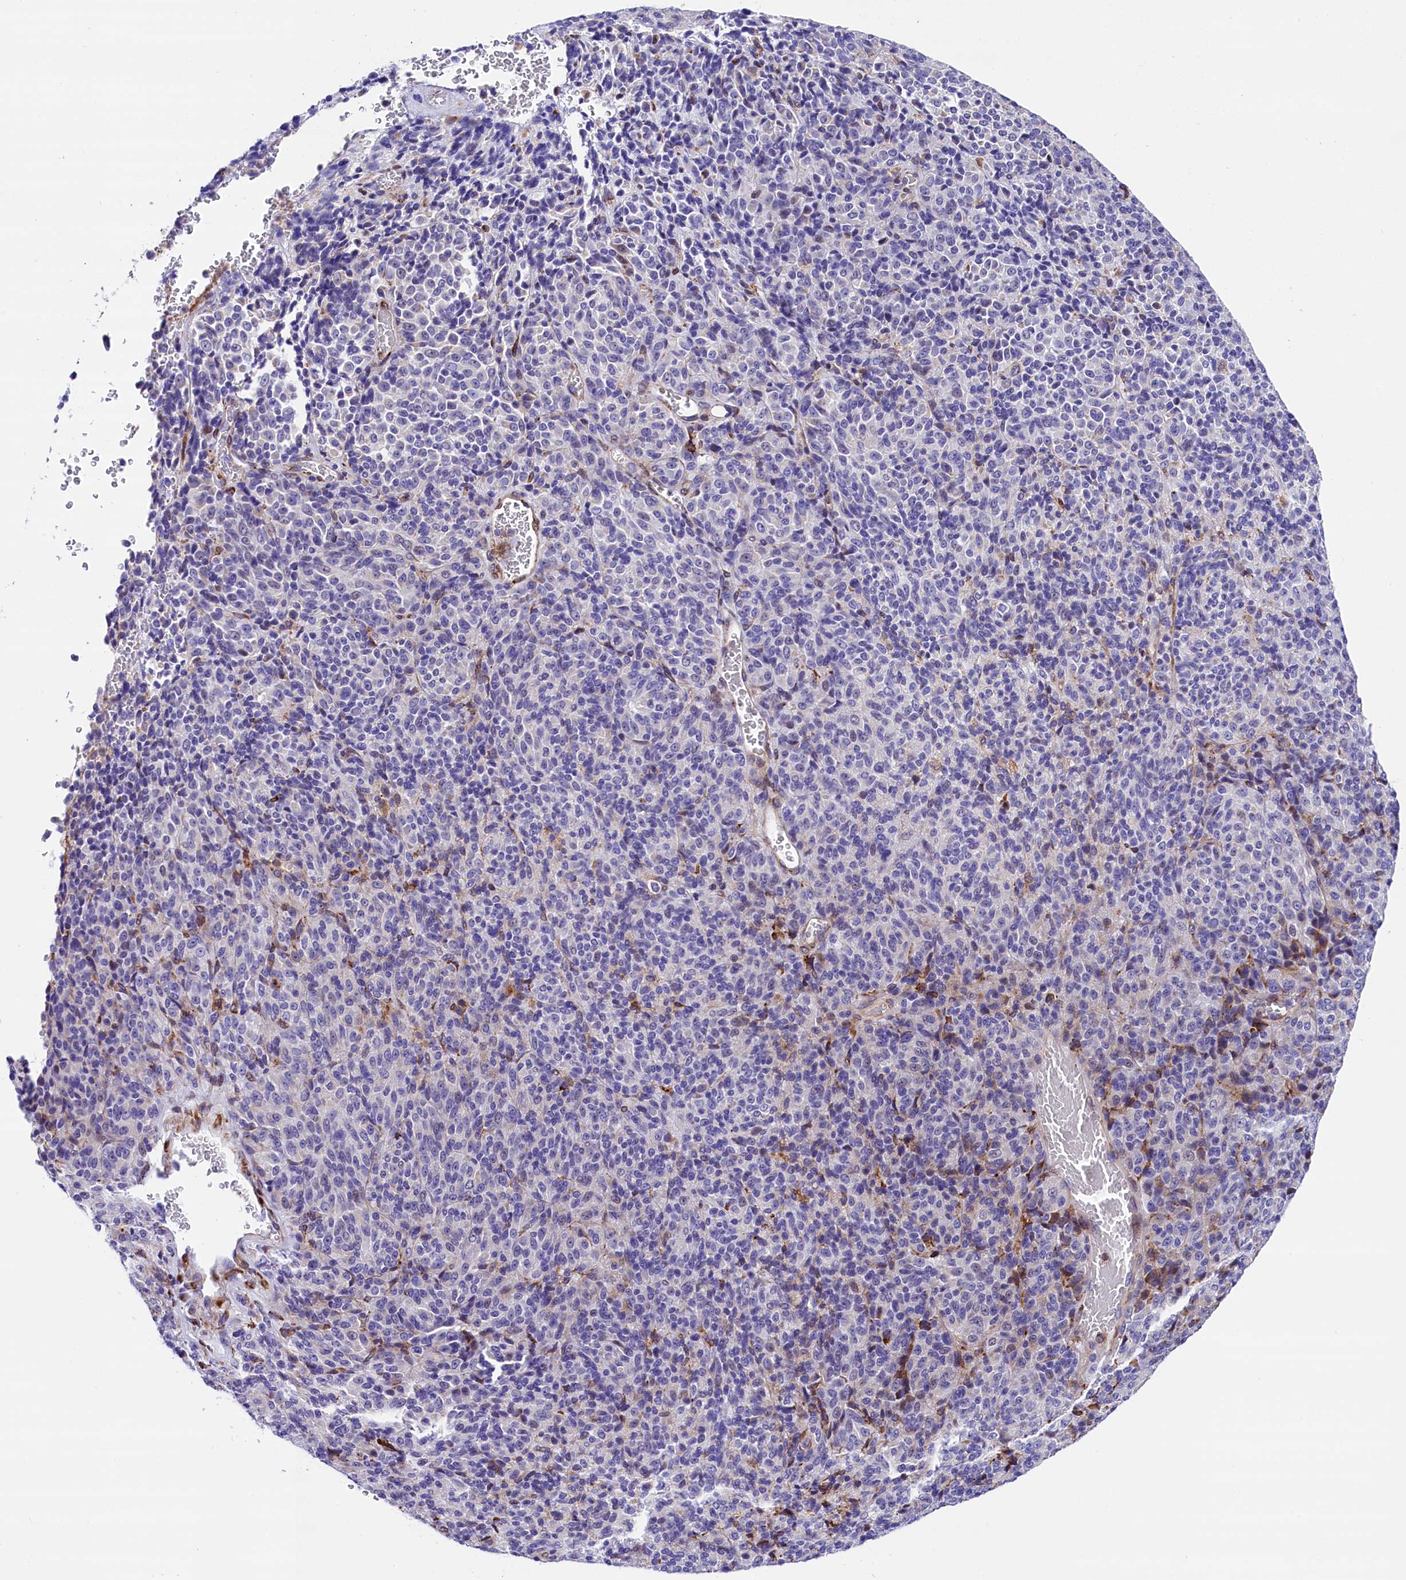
{"staining": {"intensity": "negative", "quantity": "none", "location": "none"}, "tissue": "melanoma", "cell_type": "Tumor cells", "image_type": "cancer", "snomed": [{"axis": "morphology", "description": "Malignant melanoma, Metastatic site"}, {"axis": "topography", "description": "Brain"}], "caption": "Tumor cells are negative for protein expression in human melanoma. The staining is performed using DAB brown chromogen with nuclei counter-stained in using hematoxylin.", "gene": "CMTR2", "patient": {"sex": "female", "age": 56}}